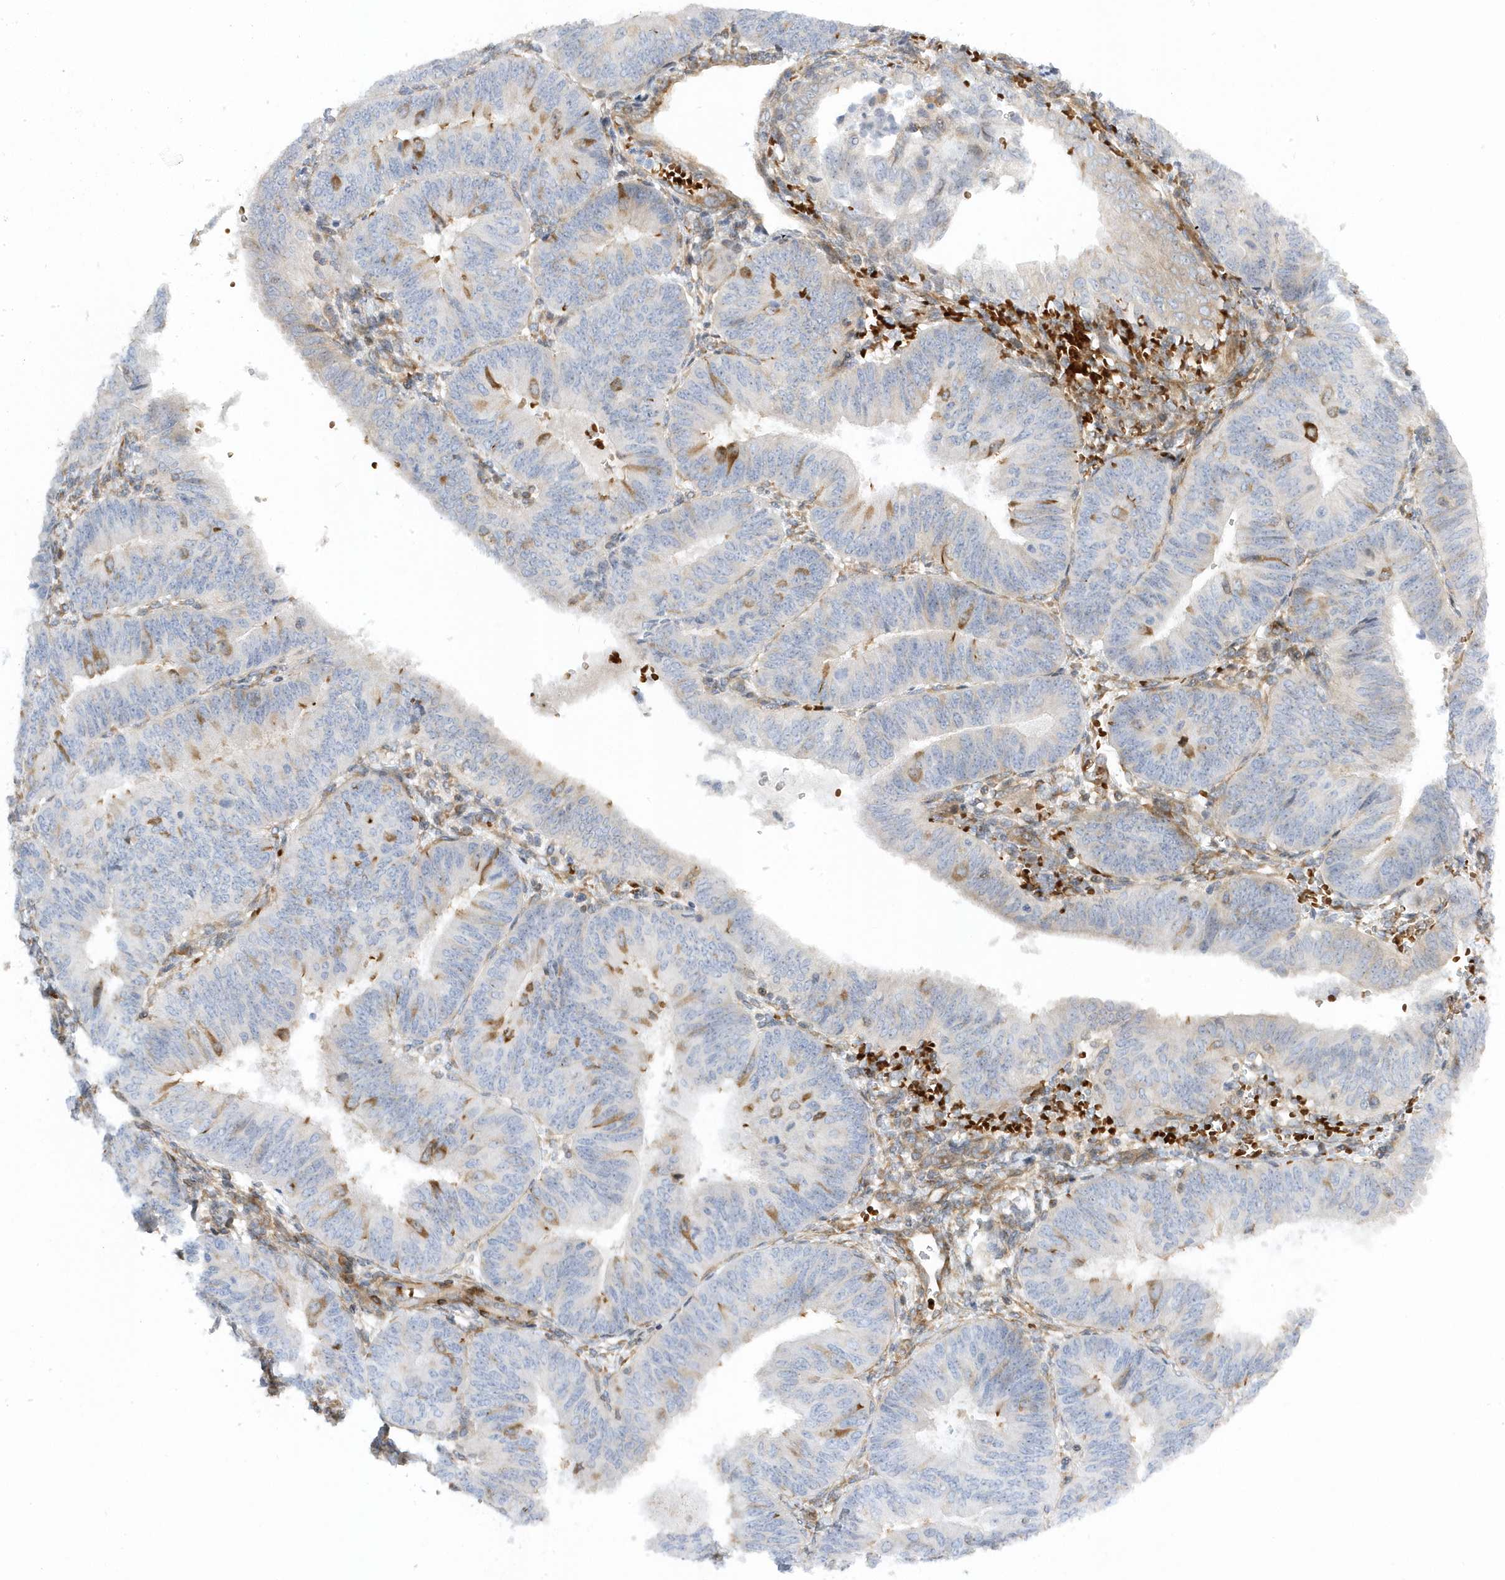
{"staining": {"intensity": "moderate", "quantity": "<25%", "location": "cytoplasmic/membranous"}, "tissue": "endometrial cancer", "cell_type": "Tumor cells", "image_type": "cancer", "snomed": [{"axis": "morphology", "description": "Adenocarcinoma, NOS"}, {"axis": "topography", "description": "Endometrium"}], "caption": "IHC photomicrograph of neoplastic tissue: adenocarcinoma (endometrial) stained using immunohistochemistry demonstrates low levels of moderate protein expression localized specifically in the cytoplasmic/membranous of tumor cells, appearing as a cytoplasmic/membranous brown color.", "gene": "MAP7D3", "patient": {"sex": "female", "age": 58}}